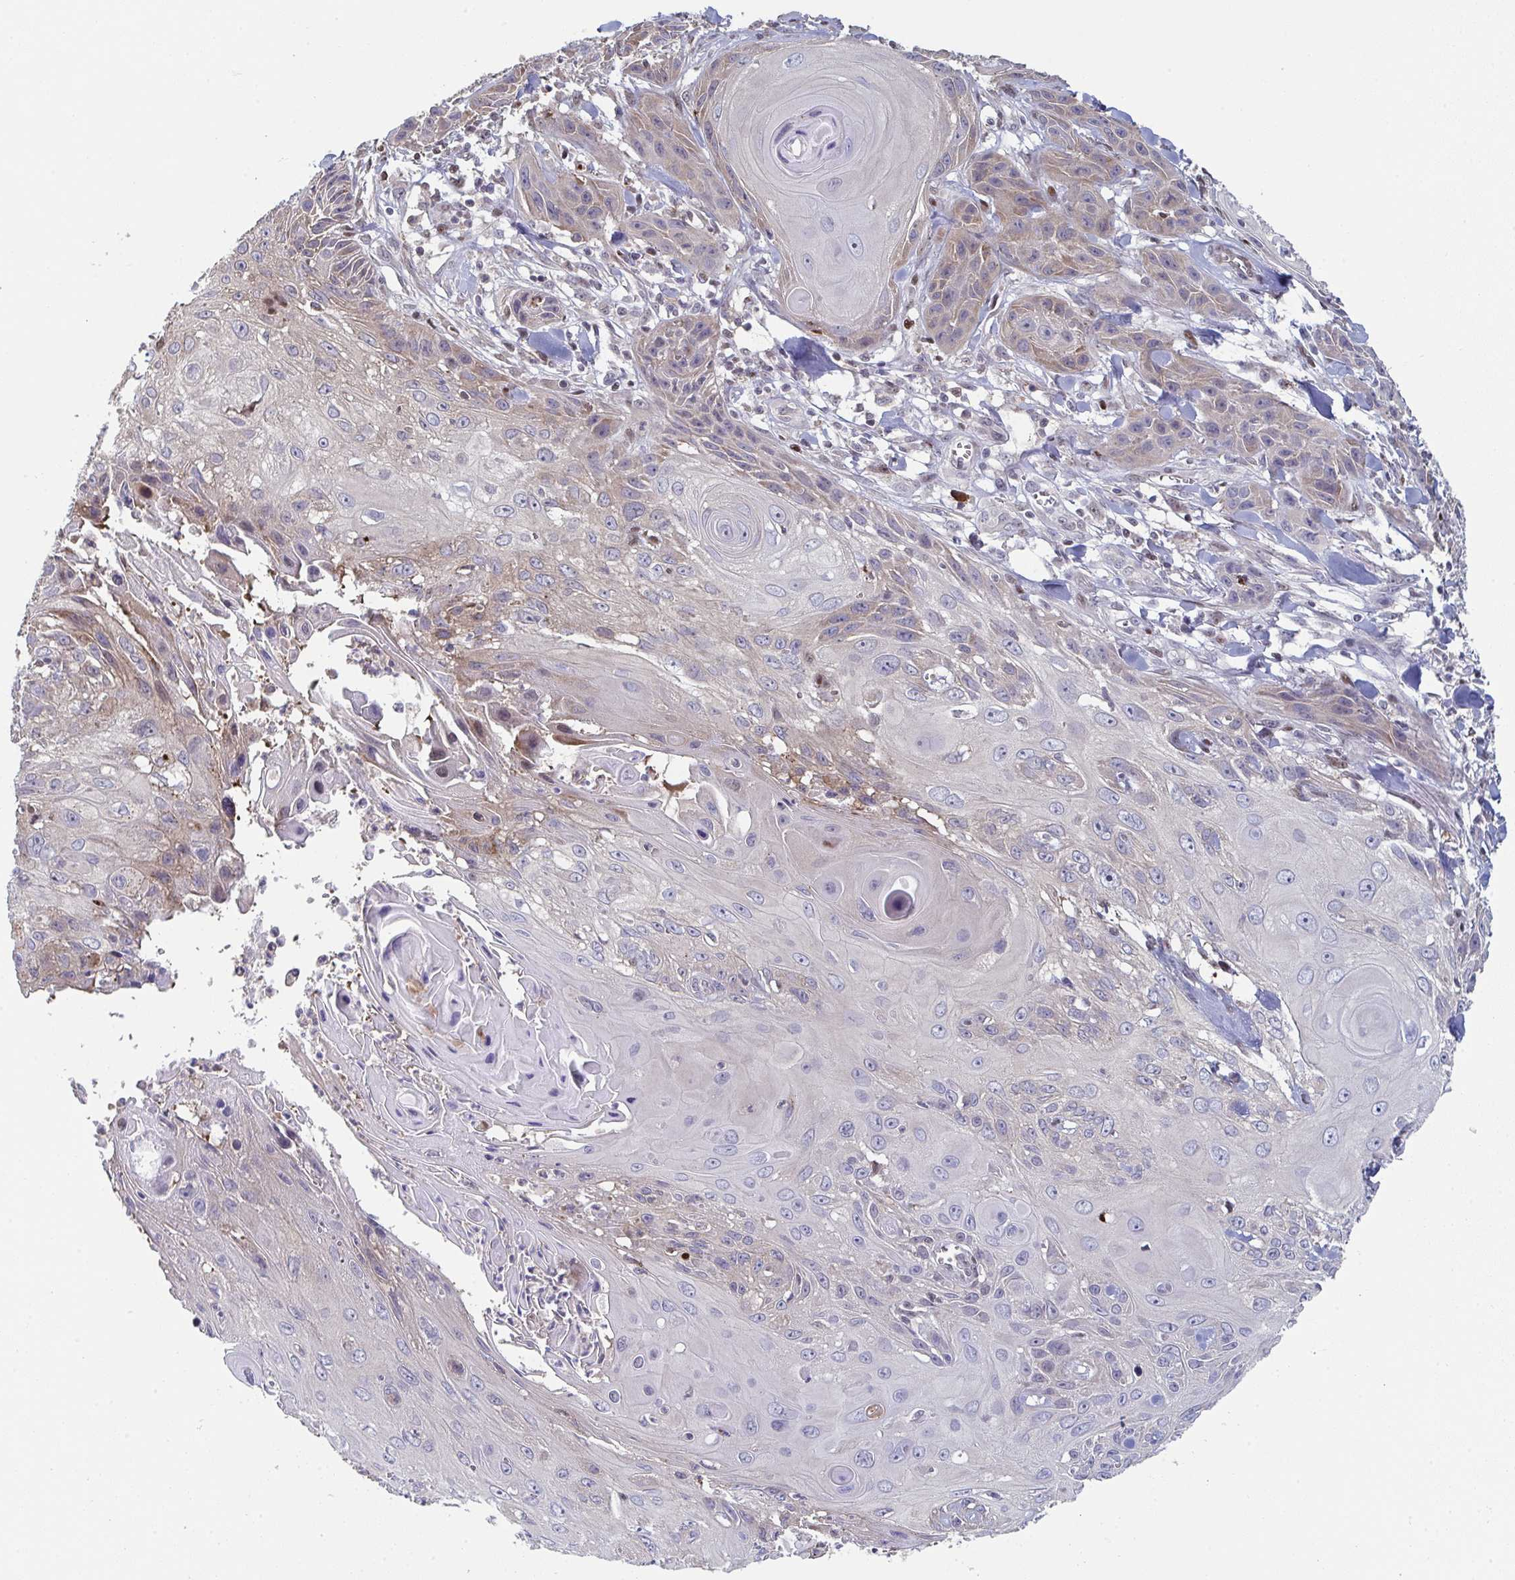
{"staining": {"intensity": "weak", "quantity": "25%-75%", "location": "cytoplasmic/membranous"}, "tissue": "skin cancer", "cell_type": "Tumor cells", "image_type": "cancer", "snomed": [{"axis": "morphology", "description": "Squamous cell carcinoma, NOS"}, {"axis": "topography", "description": "Skin"}, {"axis": "topography", "description": "Vulva"}], "caption": "IHC of squamous cell carcinoma (skin) exhibits low levels of weak cytoplasmic/membranous positivity in approximately 25%-75% of tumor cells. (brown staining indicates protein expression, while blue staining denotes nuclei).", "gene": "ACD", "patient": {"sex": "female", "age": 83}}